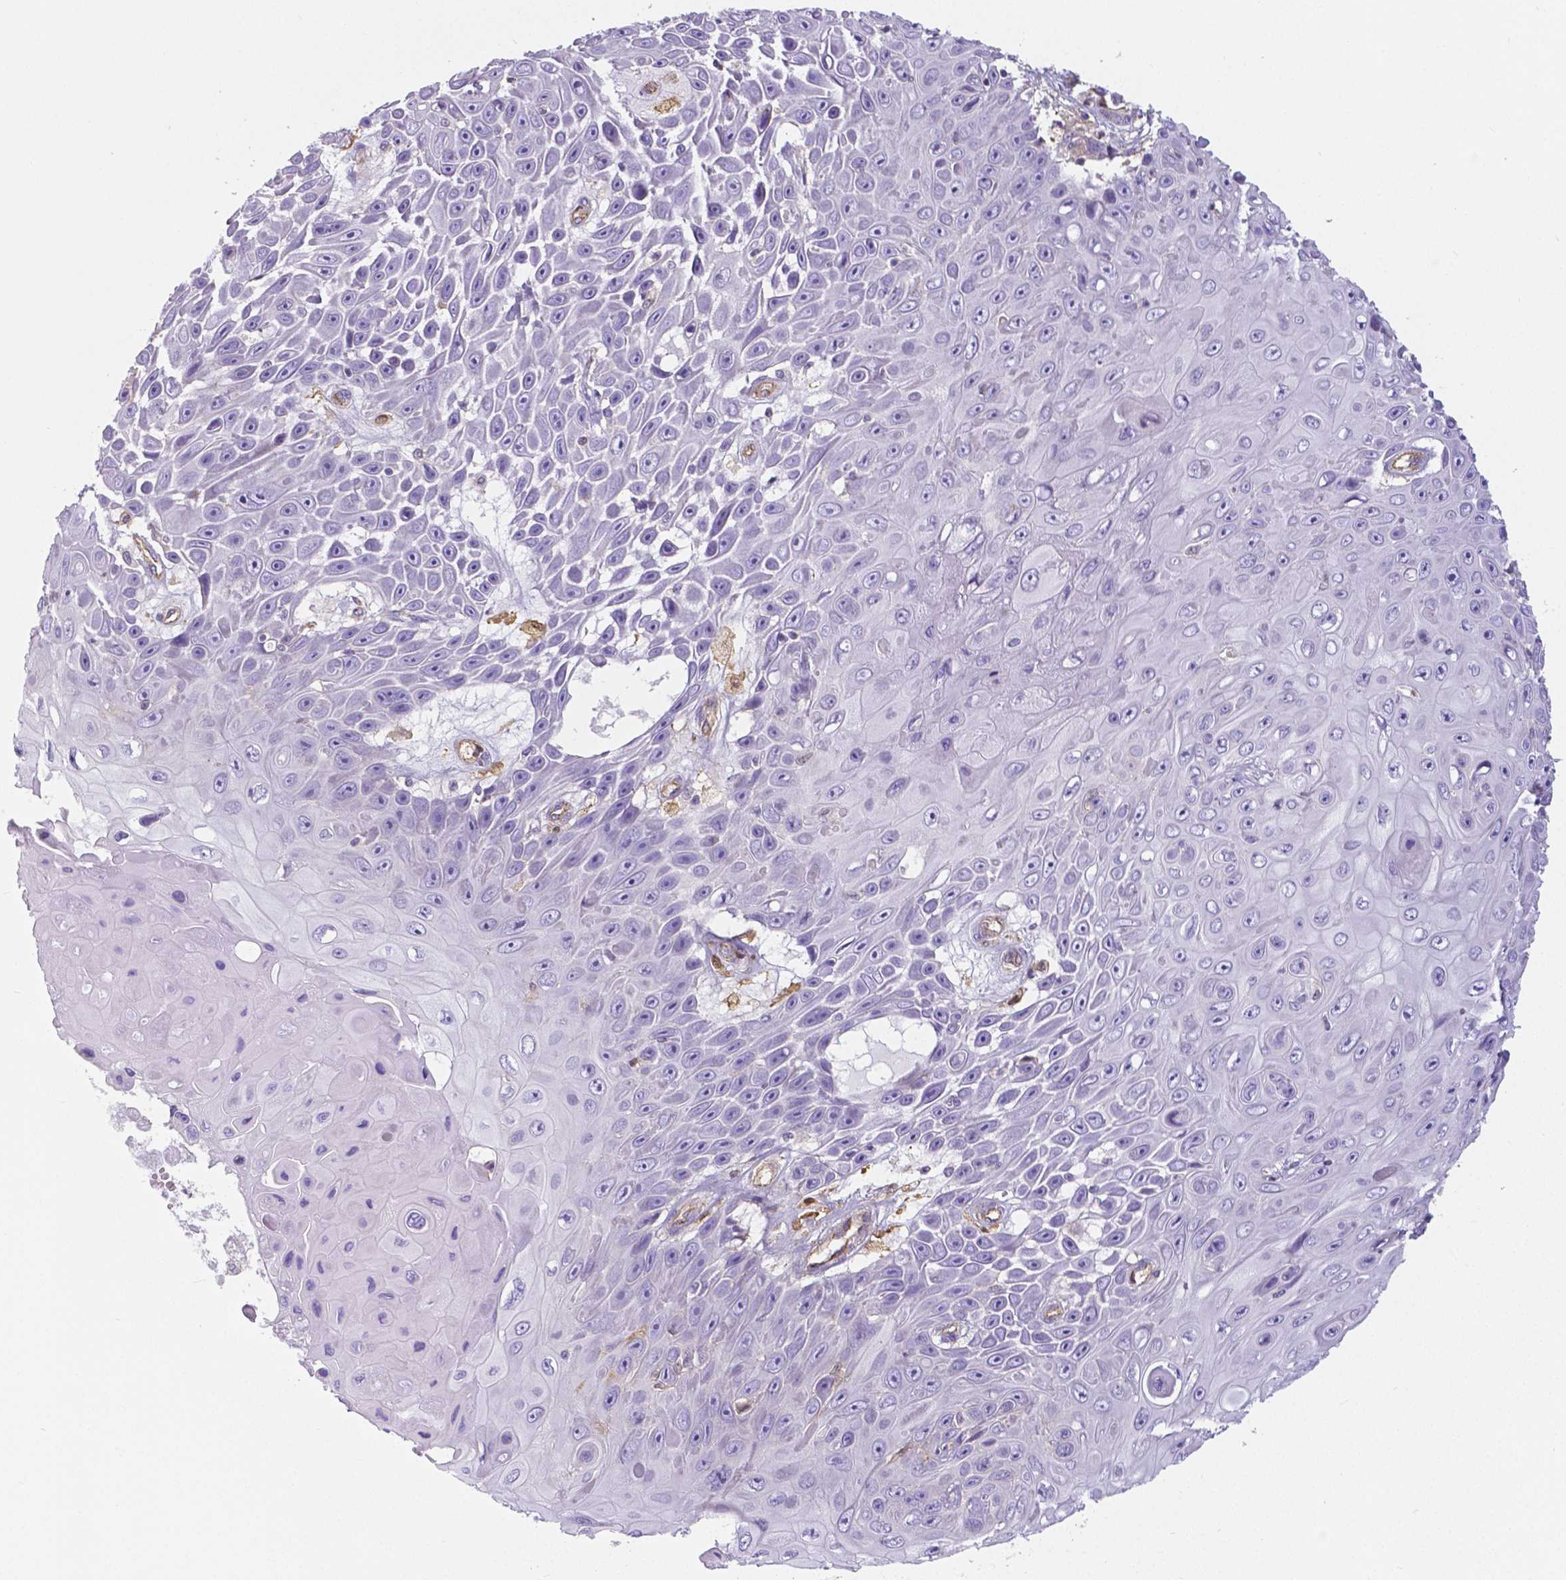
{"staining": {"intensity": "negative", "quantity": "none", "location": "none"}, "tissue": "skin cancer", "cell_type": "Tumor cells", "image_type": "cancer", "snomed": [{"axis": "morphology", "description": "Squamous cell carcinoma, NOS"}, {"axis": "topography", "description": "Skin"}], "caption": "IHC image of neoplastic tissue: skin cancer stained with DAB reveals no significant protein expression in tumor cells.", "gene": "CRMP1", "patient": {"sex": "male", "age": 82}}